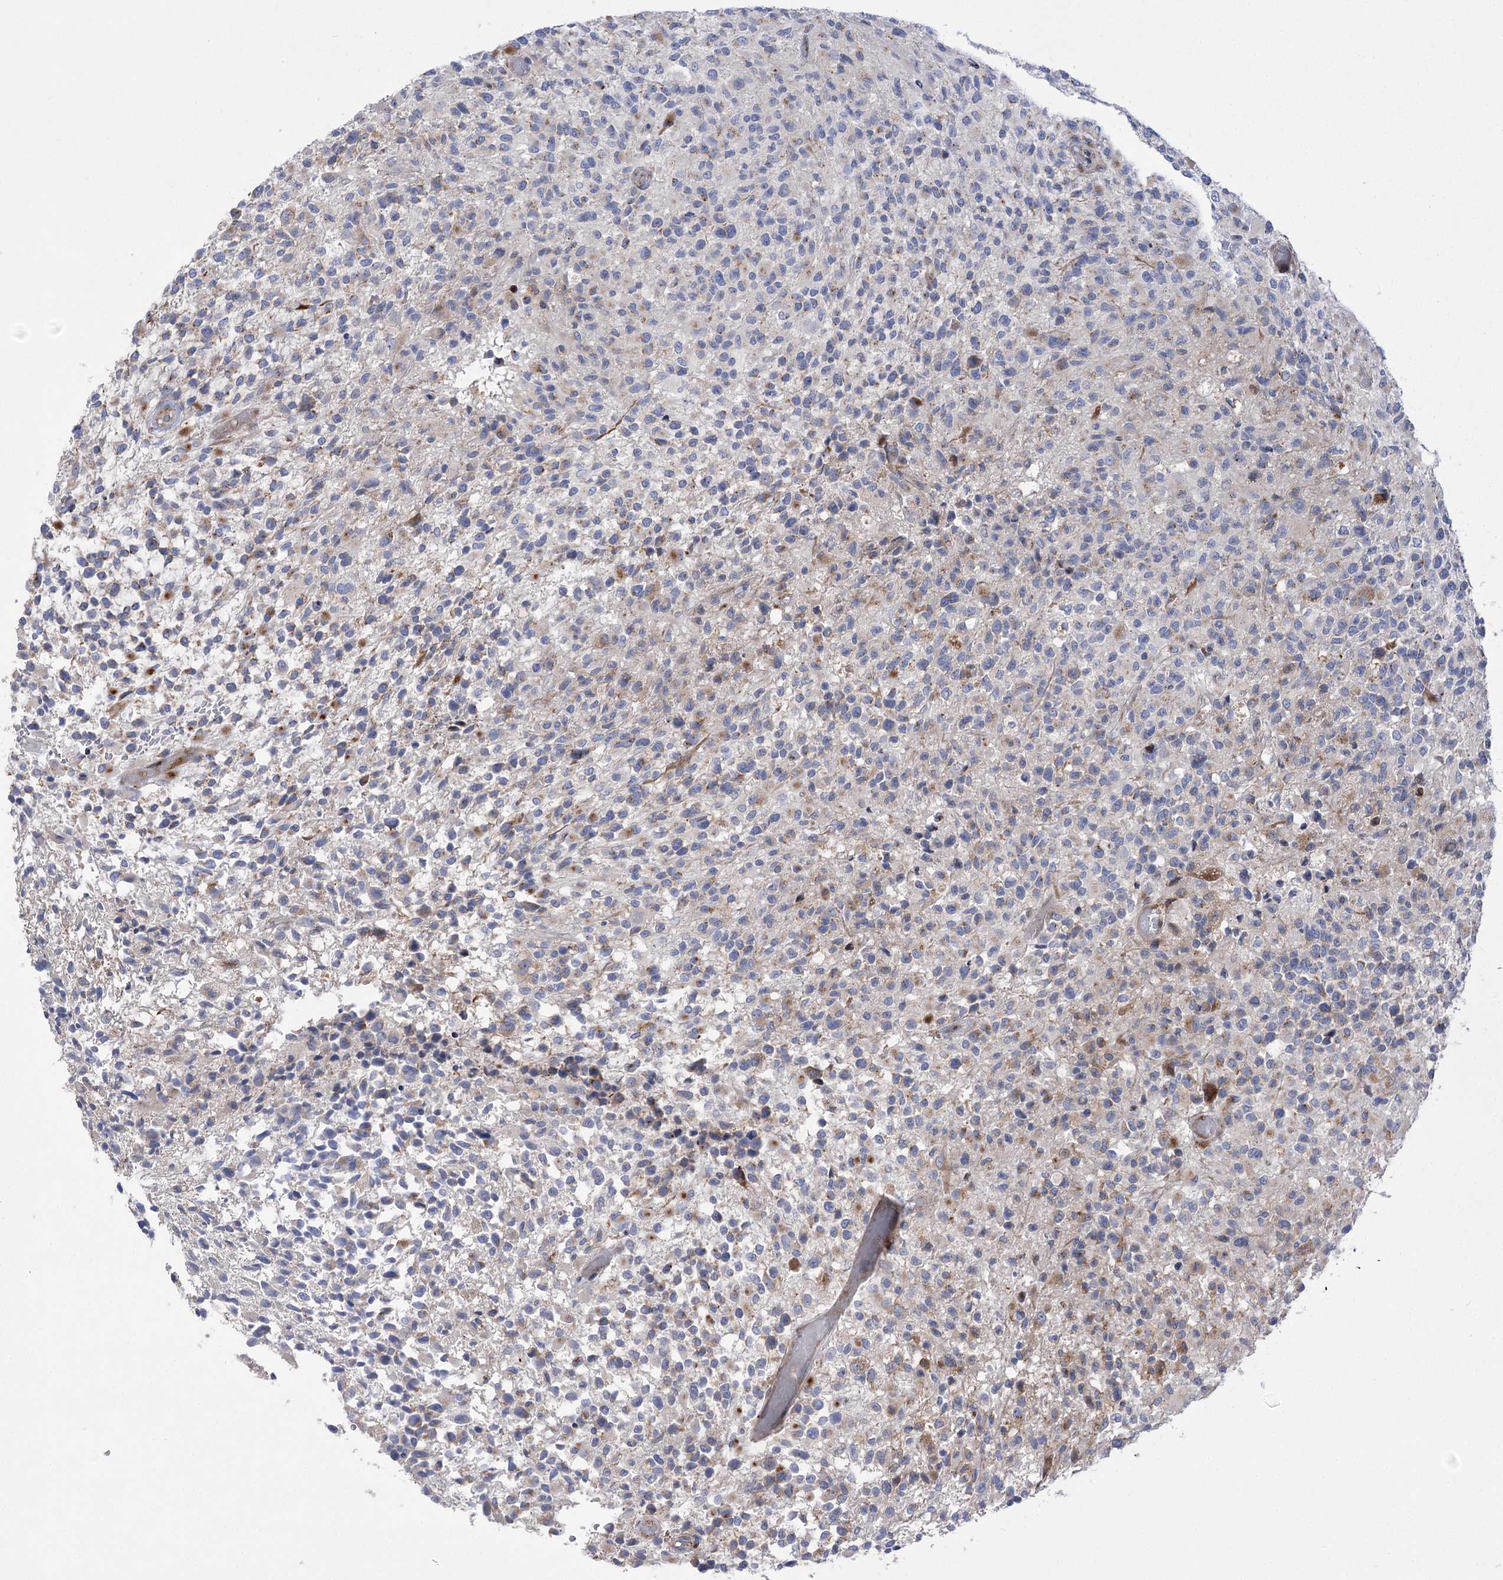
{"staining": {"intensity": "negative", "quantity": "none", "location": "none"}, "tissue": "glioma", "cell_type": "Tumor cells", "image_type": "cancer", "snomed": [{"axis": "morphology", "description": "Glioma, malignant, High grade"}, {"axis": "morphology", "description": "Glioblastoma, NOS"}, {"axis": "topography", "description": "Brain"}], "caption": "The image displays no significant positivity in tumor cells of high-grade glioma (malignant).", "gene": "NME7", "patient": {"sex": "male", "age": 60}}